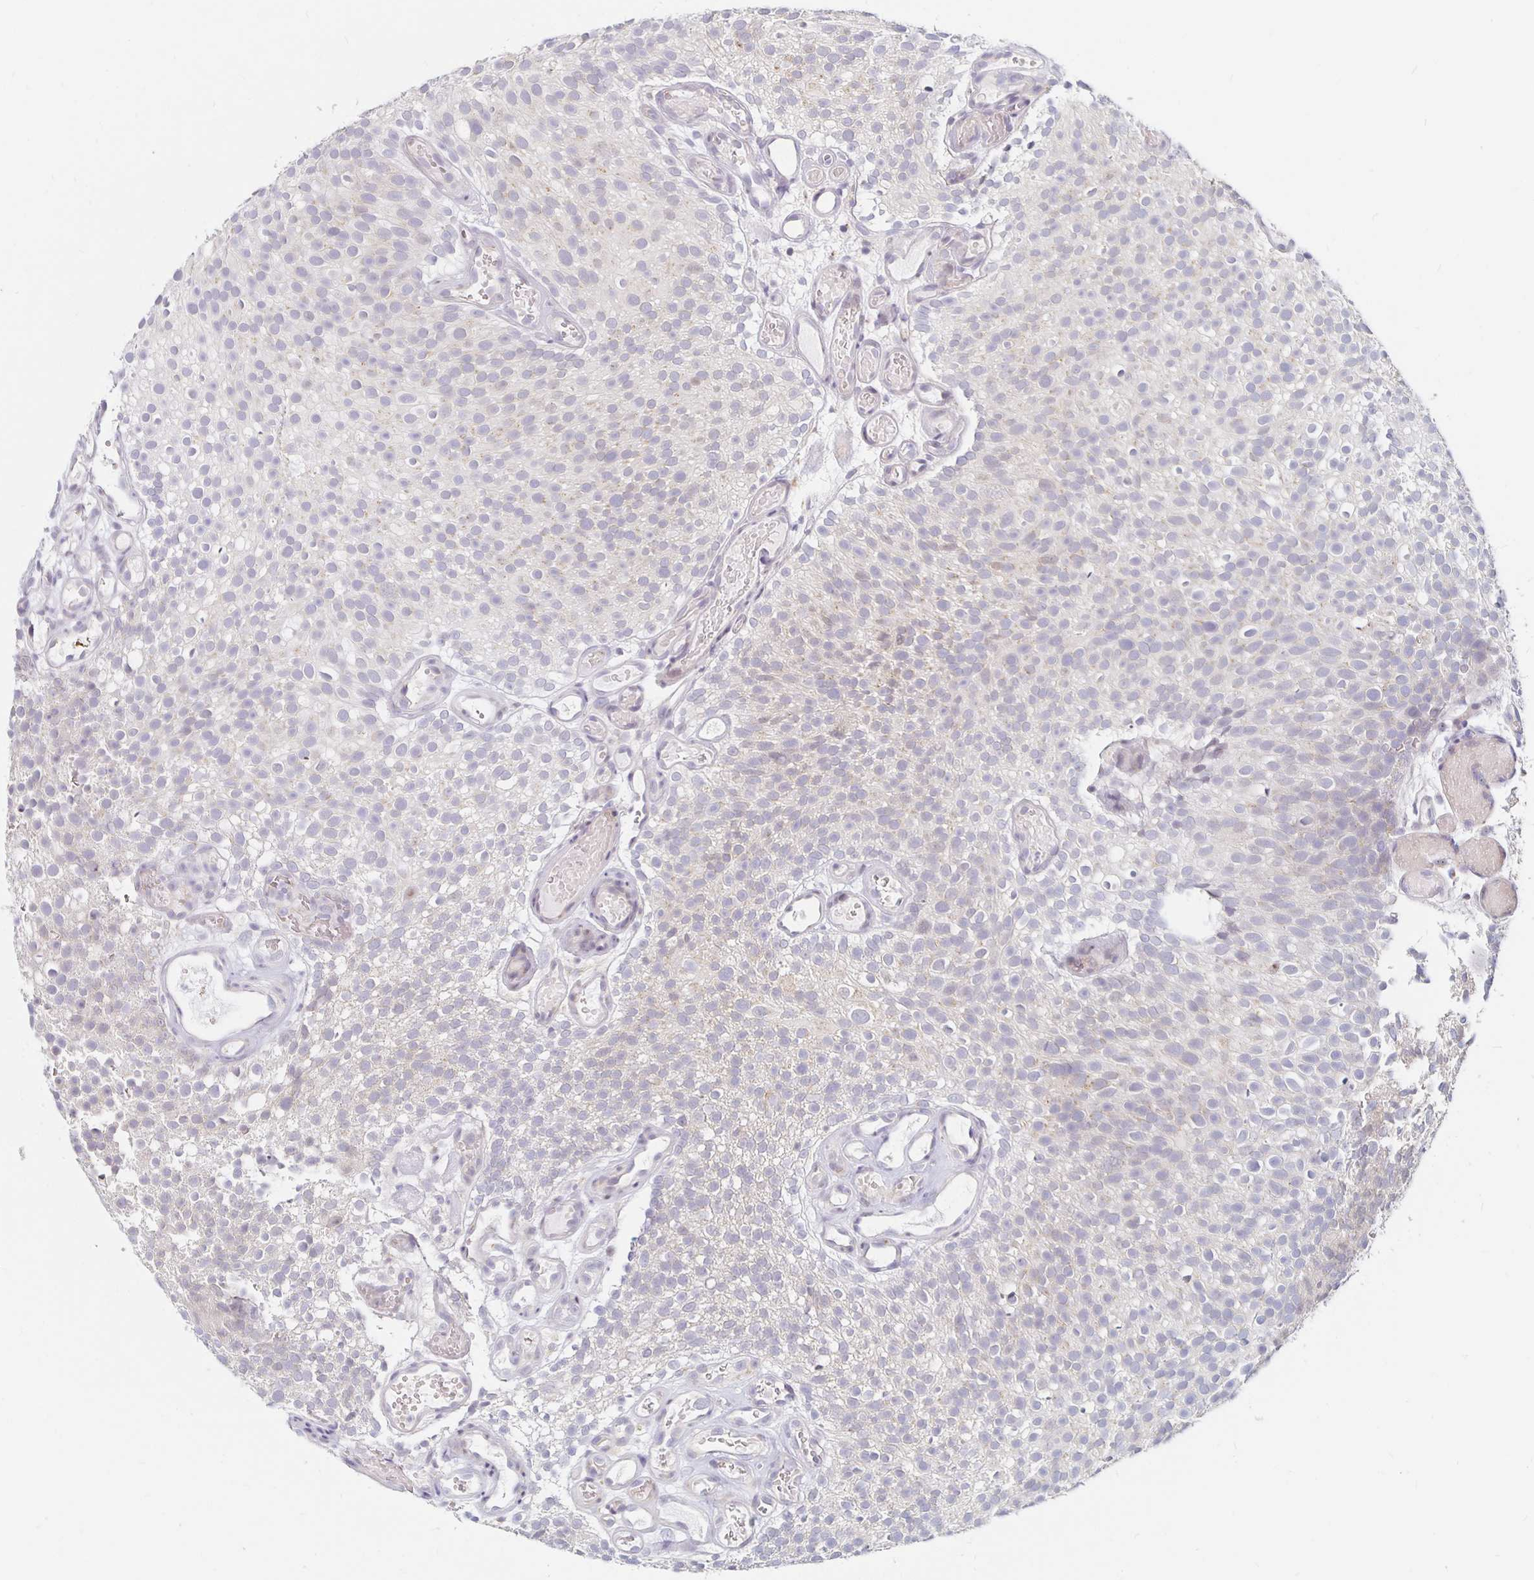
{"staining": {"intensity": "negative", "quantity": "none", "location": "none"}, "tissue": "urothelial cancer", "cell_type": "Tumor cells", "image_type": "cancer", "snomed": [{"axis": "morphology", "description": "Urothelial carcinoma, Low grade"}, {"axis": "topography", "description": "Urinary bladder"}], "caption": "Immunohistochemical staining of urothelial cancer displays no significant expression in tumor cells.", "gene": "NUP85", "patient": {"sex": "male", "age": 78}}